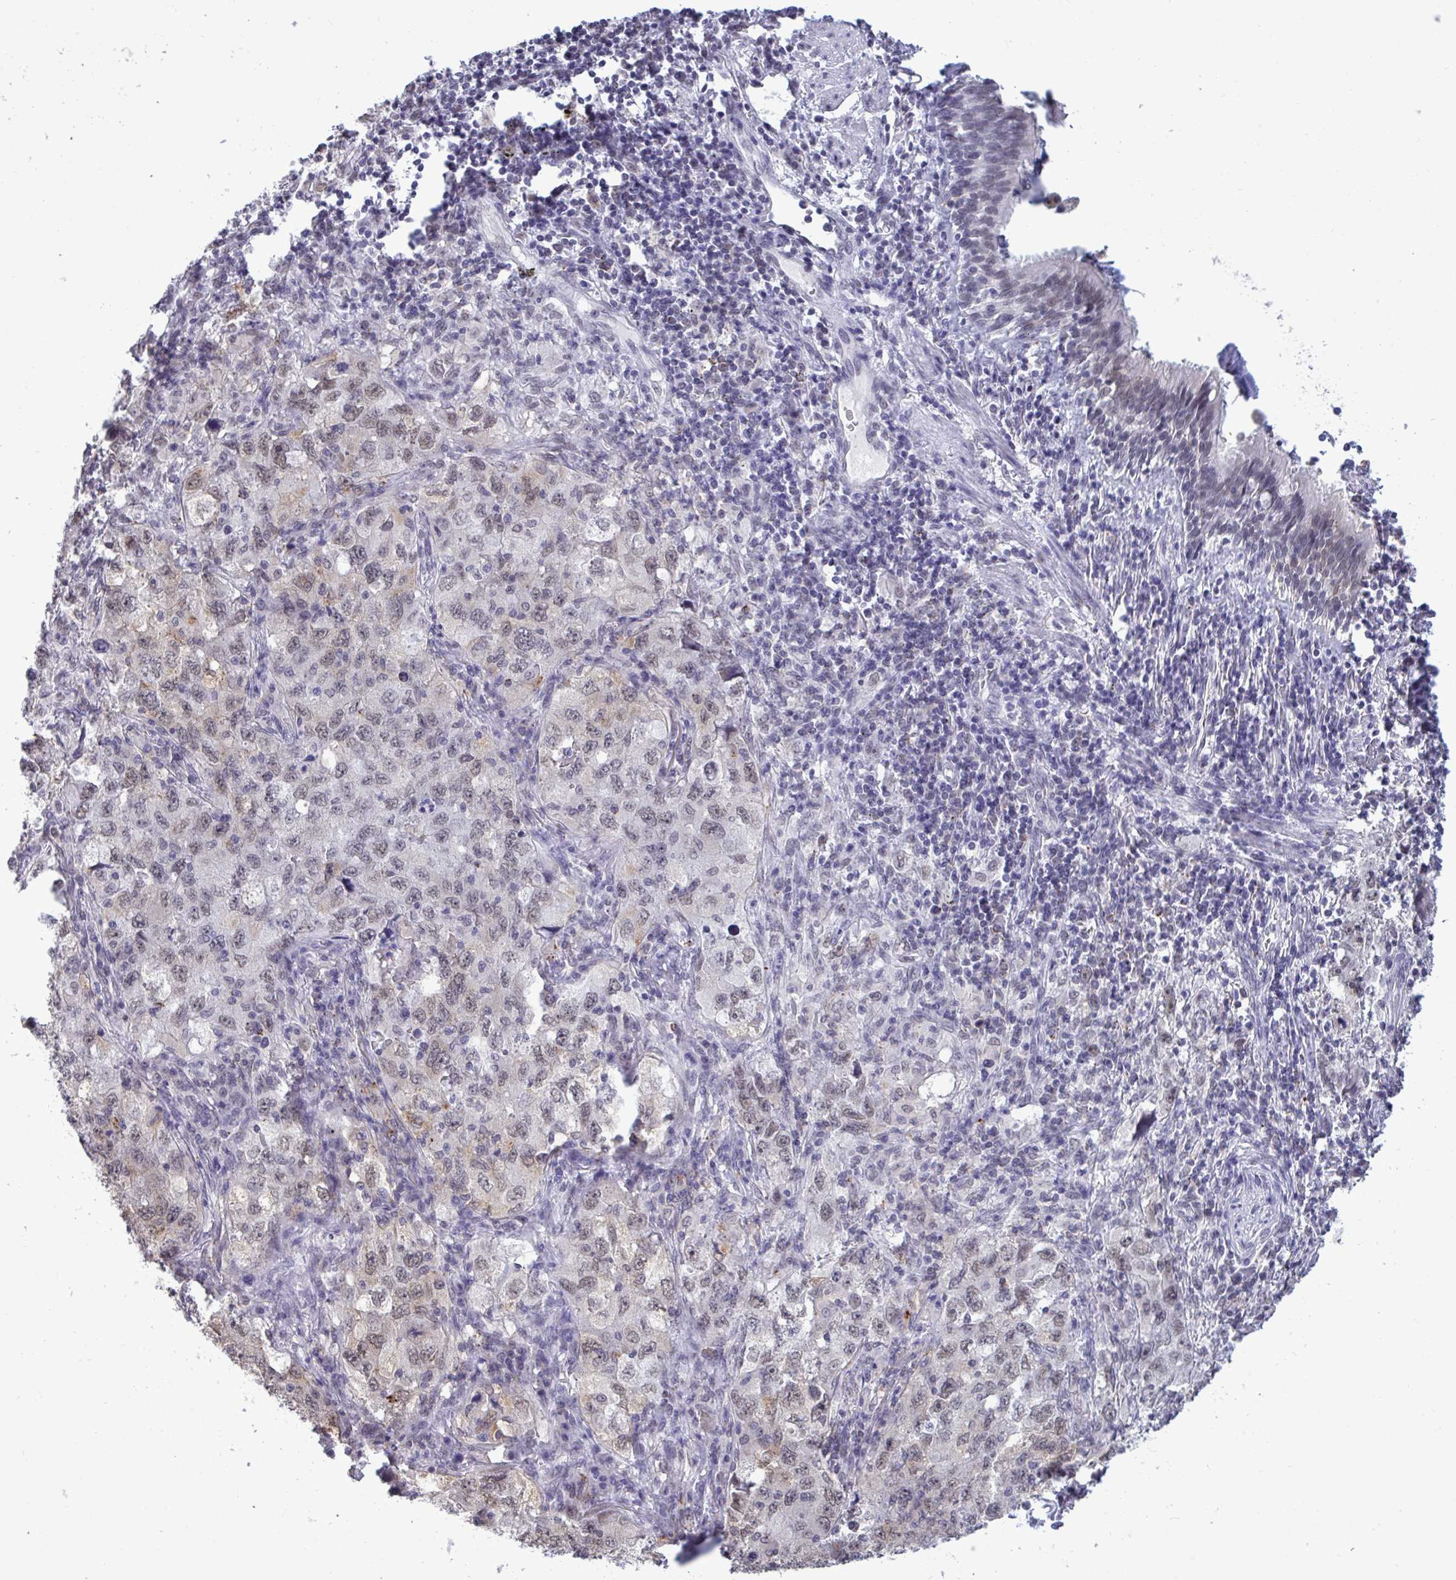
{"staining": {"intensity": "weak", "quantity": "<25%", "location": "cytoplasmic/membranous,nuclear"}, "tissue": "lung cancer", "cell_type": "Tumor cells", "image_type": "cancer", "snomed": [{"axis": "morphology", "description": "Adenocarcinoma, NOS"}, {"axis": "topography", "description": "Lung"}], "caption": "Immunohistochemistry (IHC) of human lung adenocarcinoma reveals no expression in tumor cells. (Immunohistochemistry, brightfield microscopy, high magnification).", "gene": "PUF60", "patient": {"sex": "female", "age": 57}}